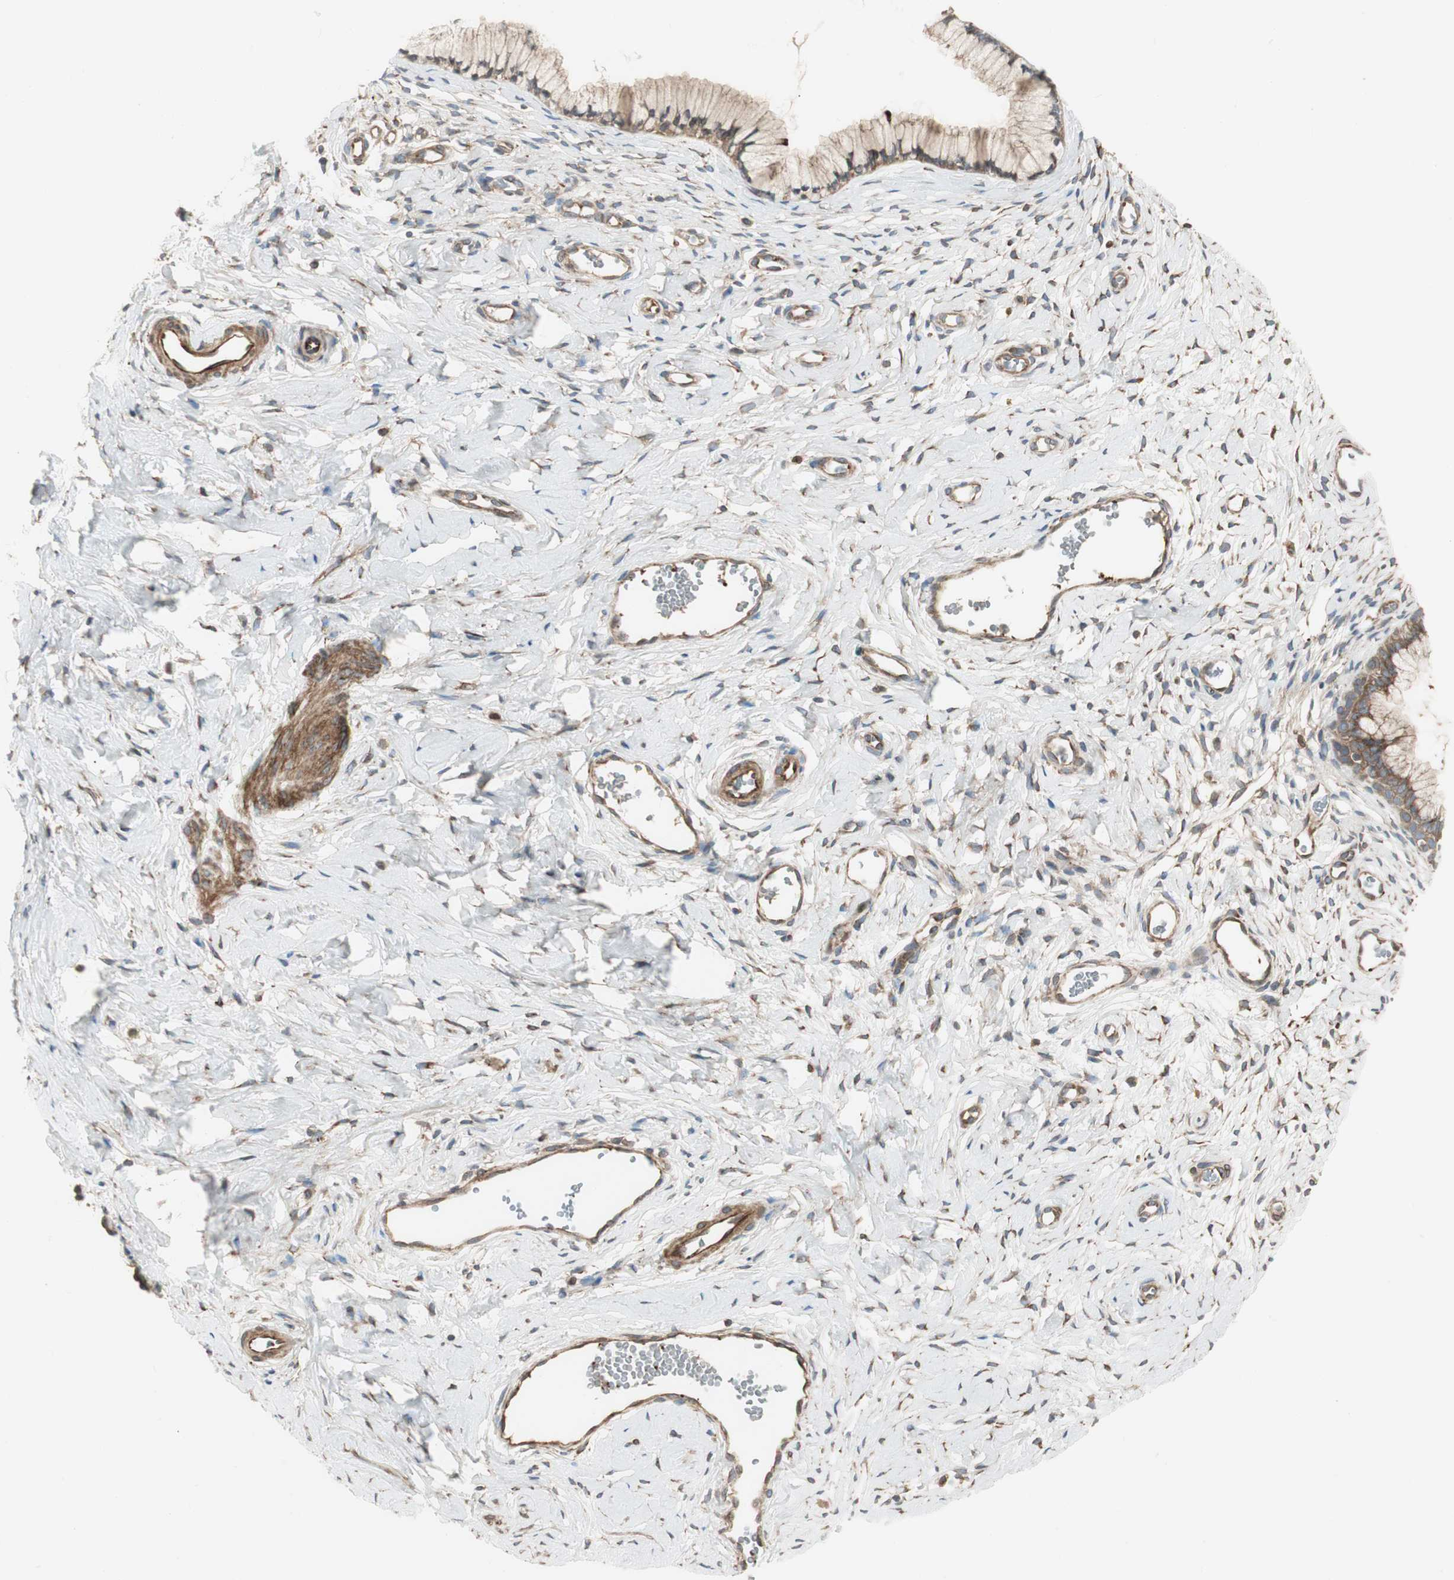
{"staining": {"intensity": "moderate", "quantity": ">75%", "location": "cytoplasmic/membranous"}, "tissue": "cervix", "cell_type": "Glandular cells", "image_type": "normal", "snomed": [{"axis": "morphology", "description": "Normal tissue, NOS"}, {"axis": "topography", "description": "Cervix"}], "caption": "Glandular cells show medium levels of moderate cytoplasmic/membranous positivity in about >75% of cells in unremarkable cervix.", "gene": "PRKG1", "patient": {"sex": "female", "age": 65}}